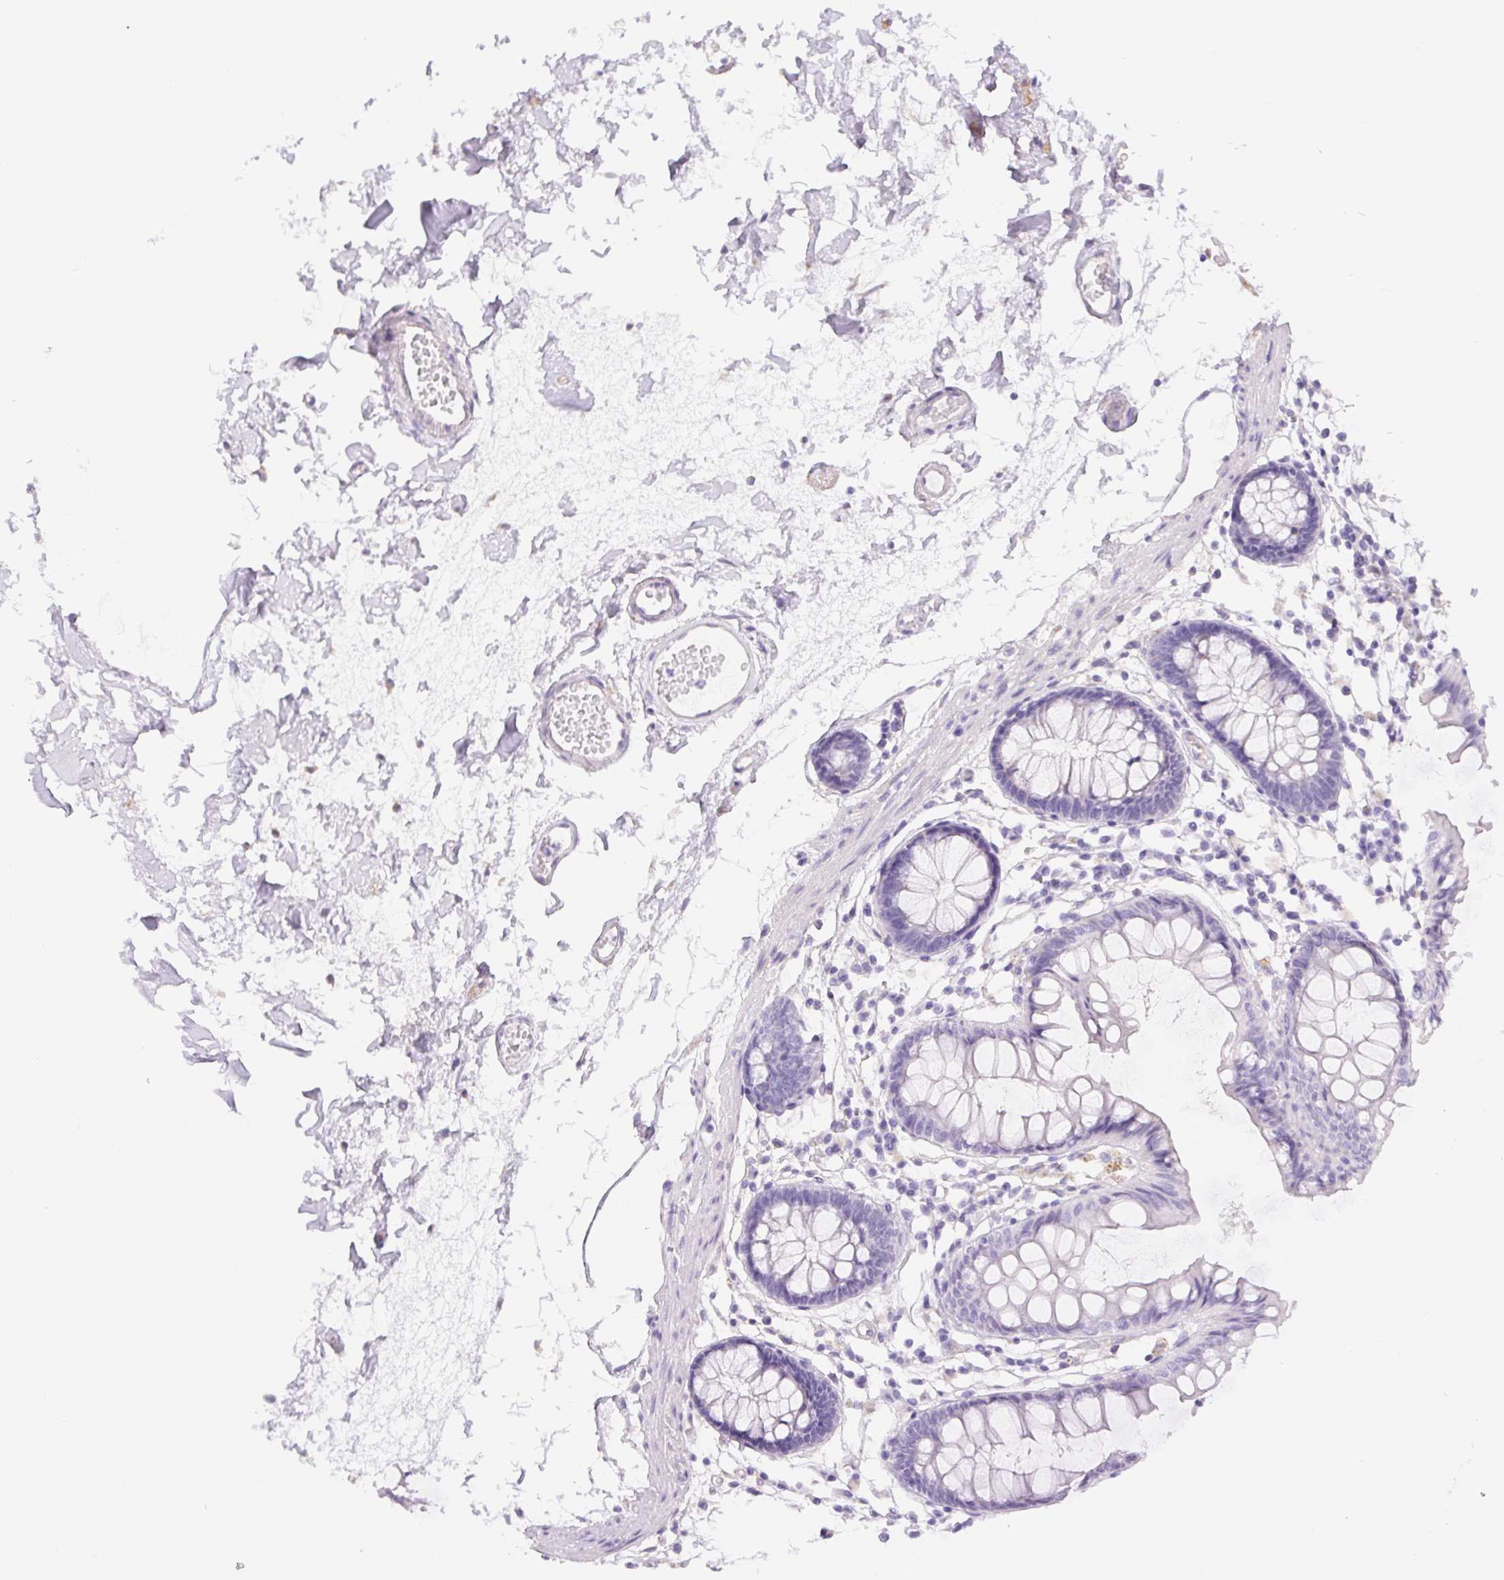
{"staining": {"intensity": "negative", "quantity": "none", "location": "none"}, "tissue": "colon", "cell_type": "Endothelial cells", "image_type": "normal", "snomed": [{"axis": "morphology", "description": "Normal tissue, NOS"}, {"axis": "topography", "description": "Colon"}], "caption": "Immunohistochemistry of benign colon exhibits no expression in endothelial cells.", "gene": "PNLIP", "patient": {"sex": "female", "age": 84}}